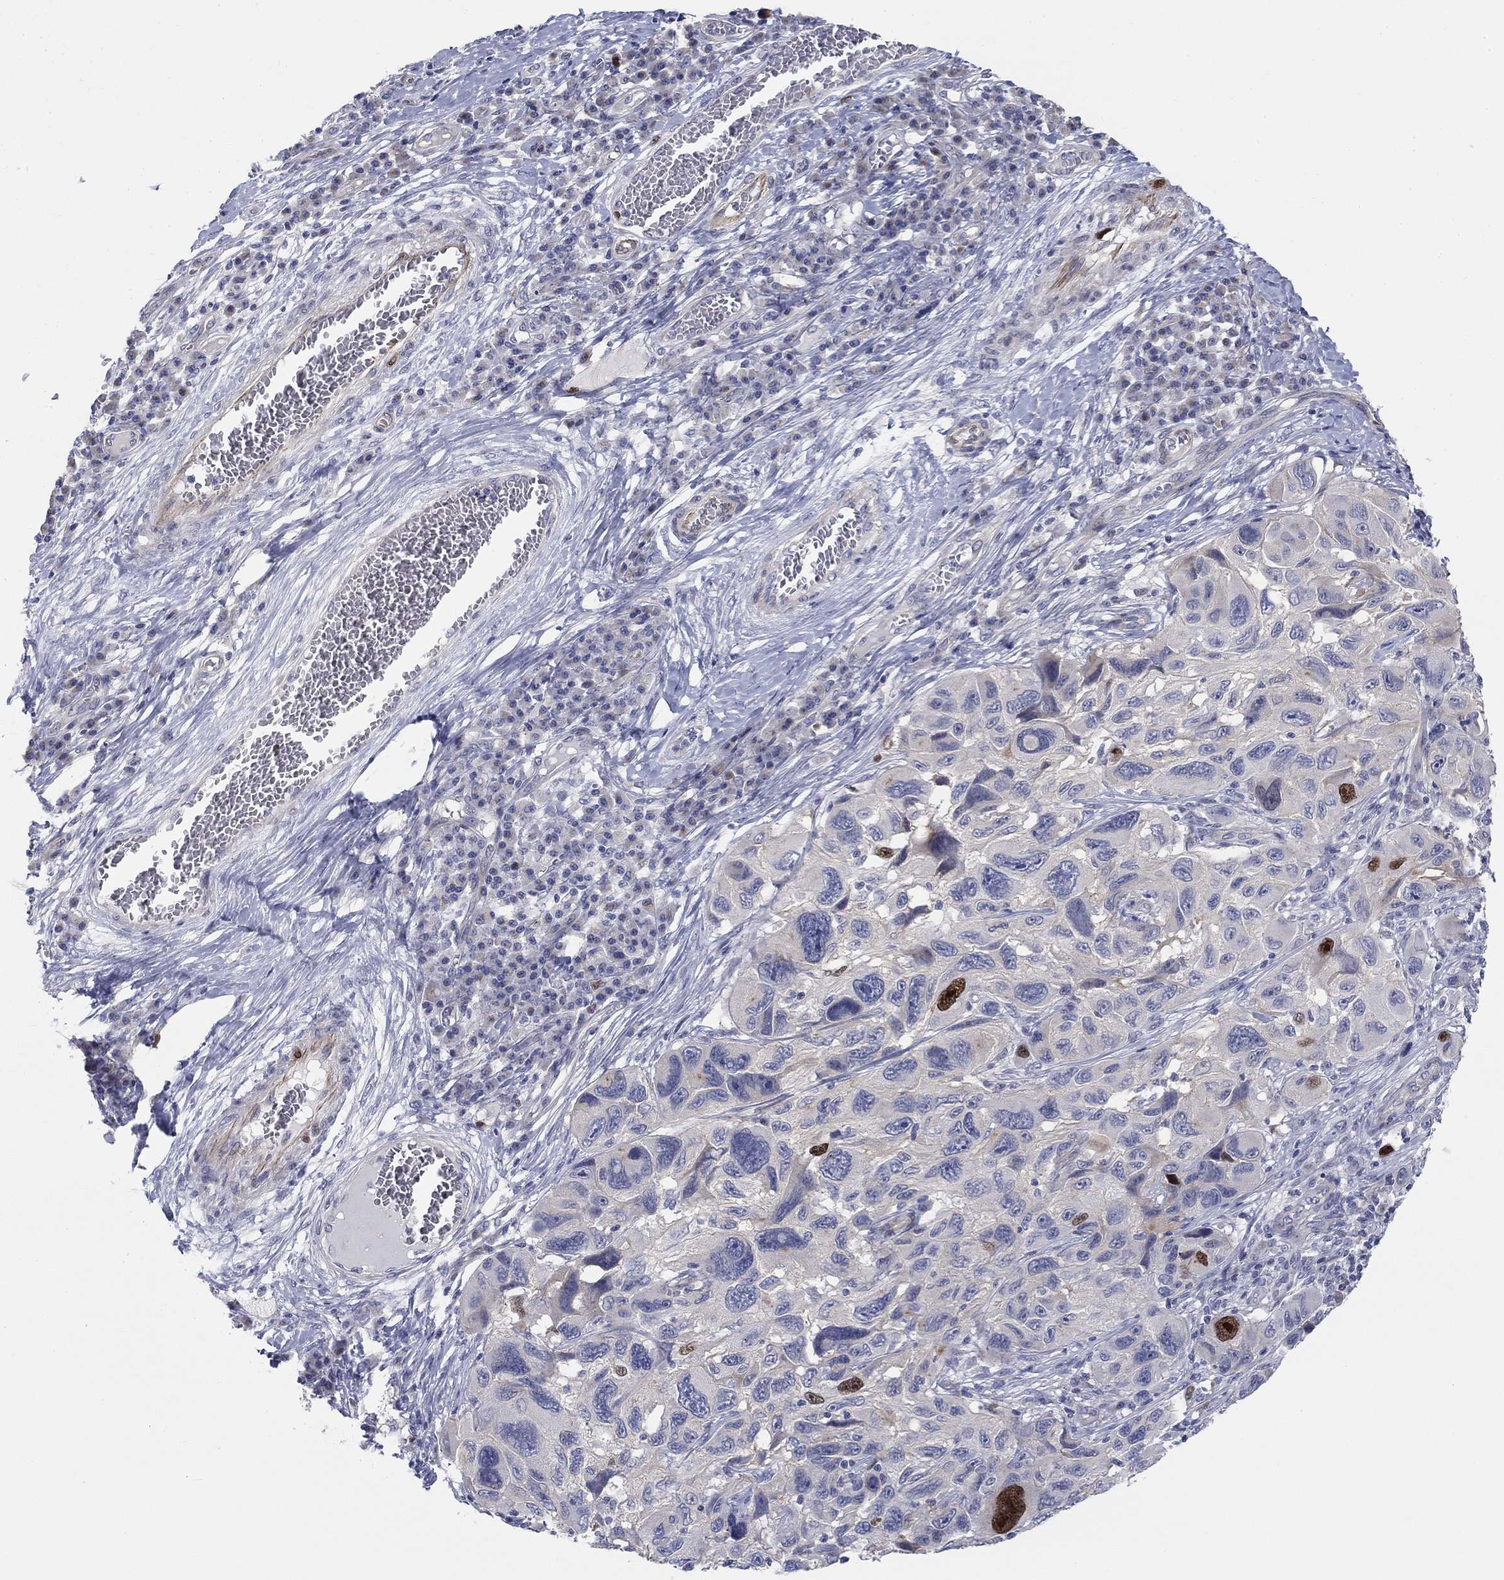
{"staining": {"intensity": "strong", "quantity": "<25%", "location": "nuclear"}, "tissue": "melanoma", "cell_type": "Tumor cells", "image_type": "cancer", "snomed": [{"axis": "morphology", "description": "Malignant melanoma, NOS"}, {"axis": "topography", "description": "Skin"}], "caption": "Immunohistochemical staining of melanoma shows strong nuclear protein expression in about <25% of tumor cells.", "gene": "PRC1", "patient": {"sex": "male", "age": 53}}